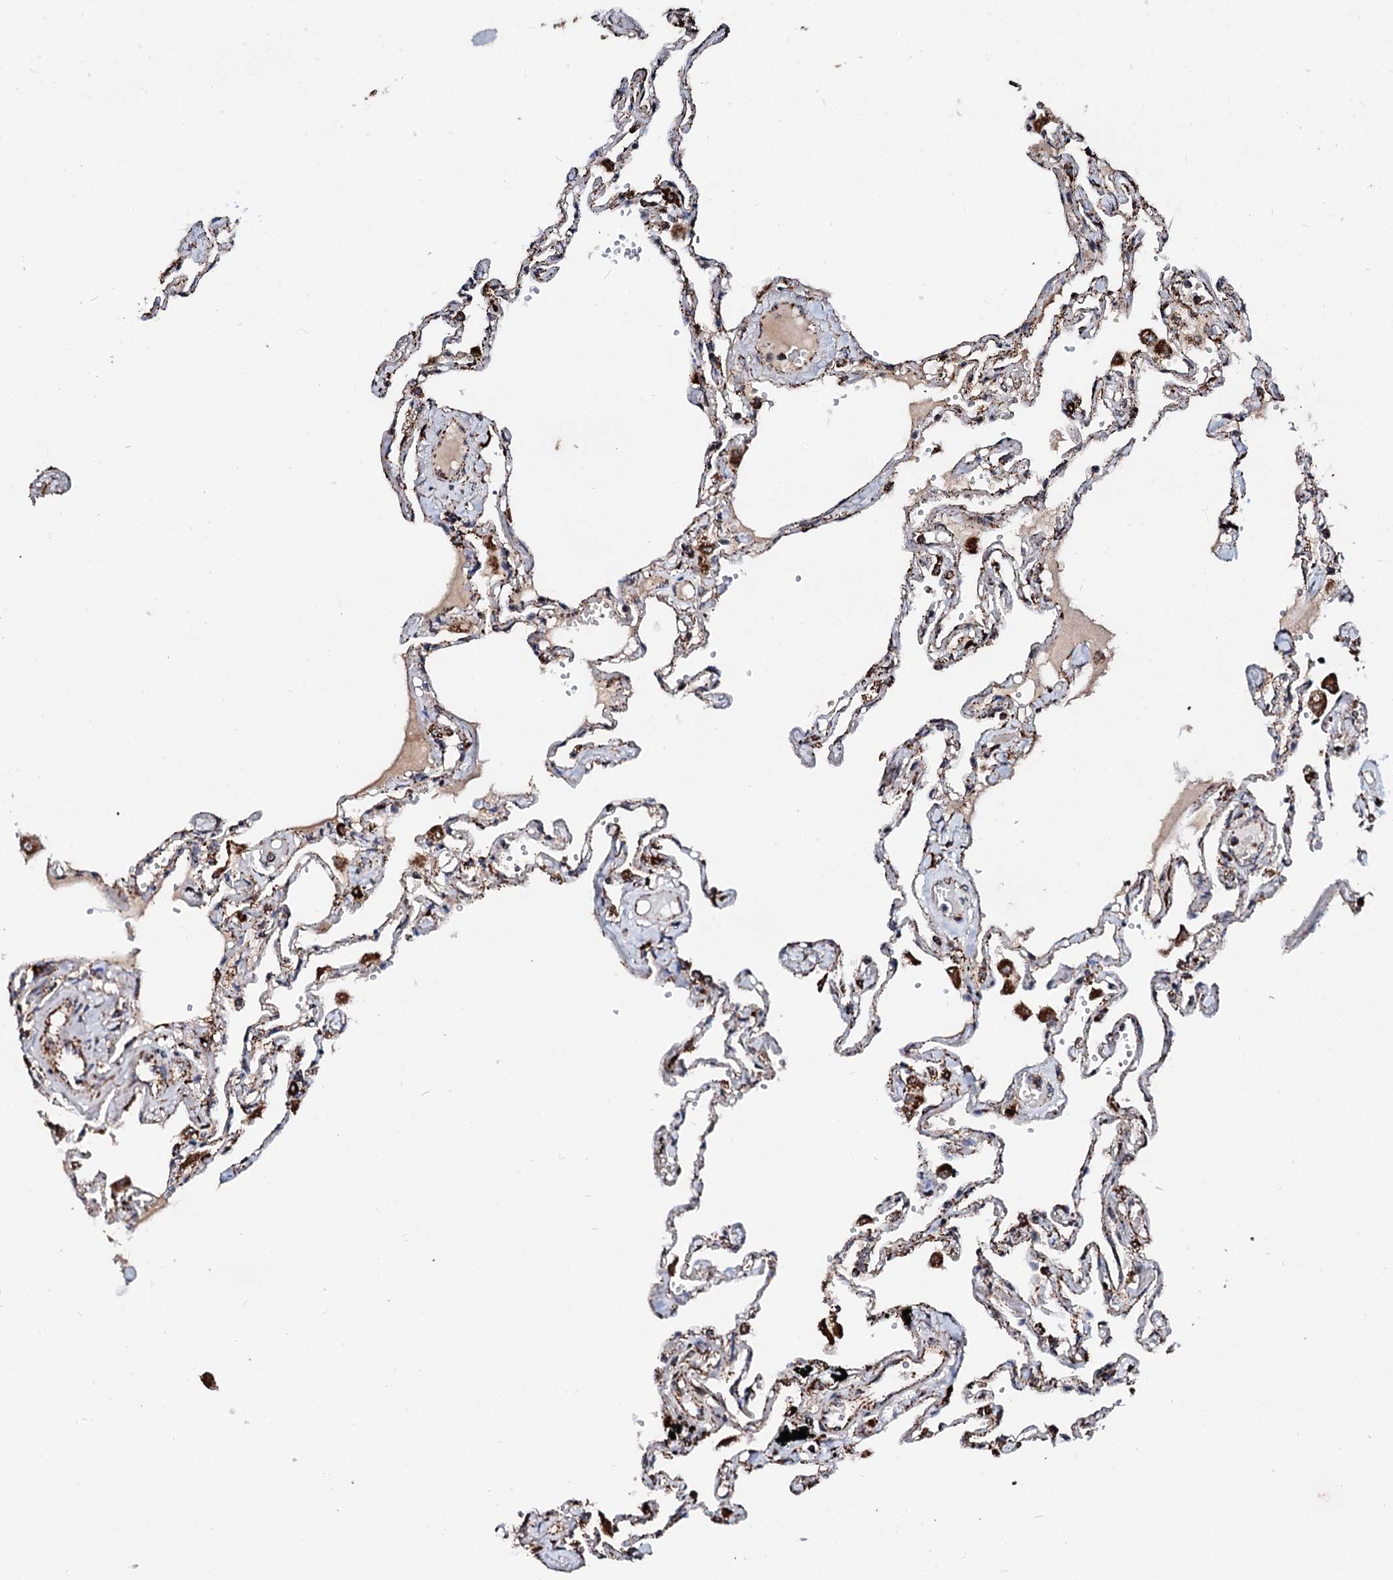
{"staining": {"intensity": "strong", "quantity": "25%-75%", "location": "cytoplasmic/membranous"}, "tissue": "lung", "cell_type": "Alveolar cells", "image_type": "normal", "snomed": [{"axis": "morphology", "description": "Normal tissue, NOS"}, {"axis": "topography", "description": "Lung"}], "caption": "A high amount of strong cytoplasmic/membranous positivity is identified in about 25%-75% of alveolar cells in normal lung. (Stains: DAB (3,3'-diaminobenzidine) in brown, nuclei in blue, Microscopy: brightfield microscopy at high magnification).", "gene": "SECISBP2L", "patient": {"sex": "female", "age": 67}}